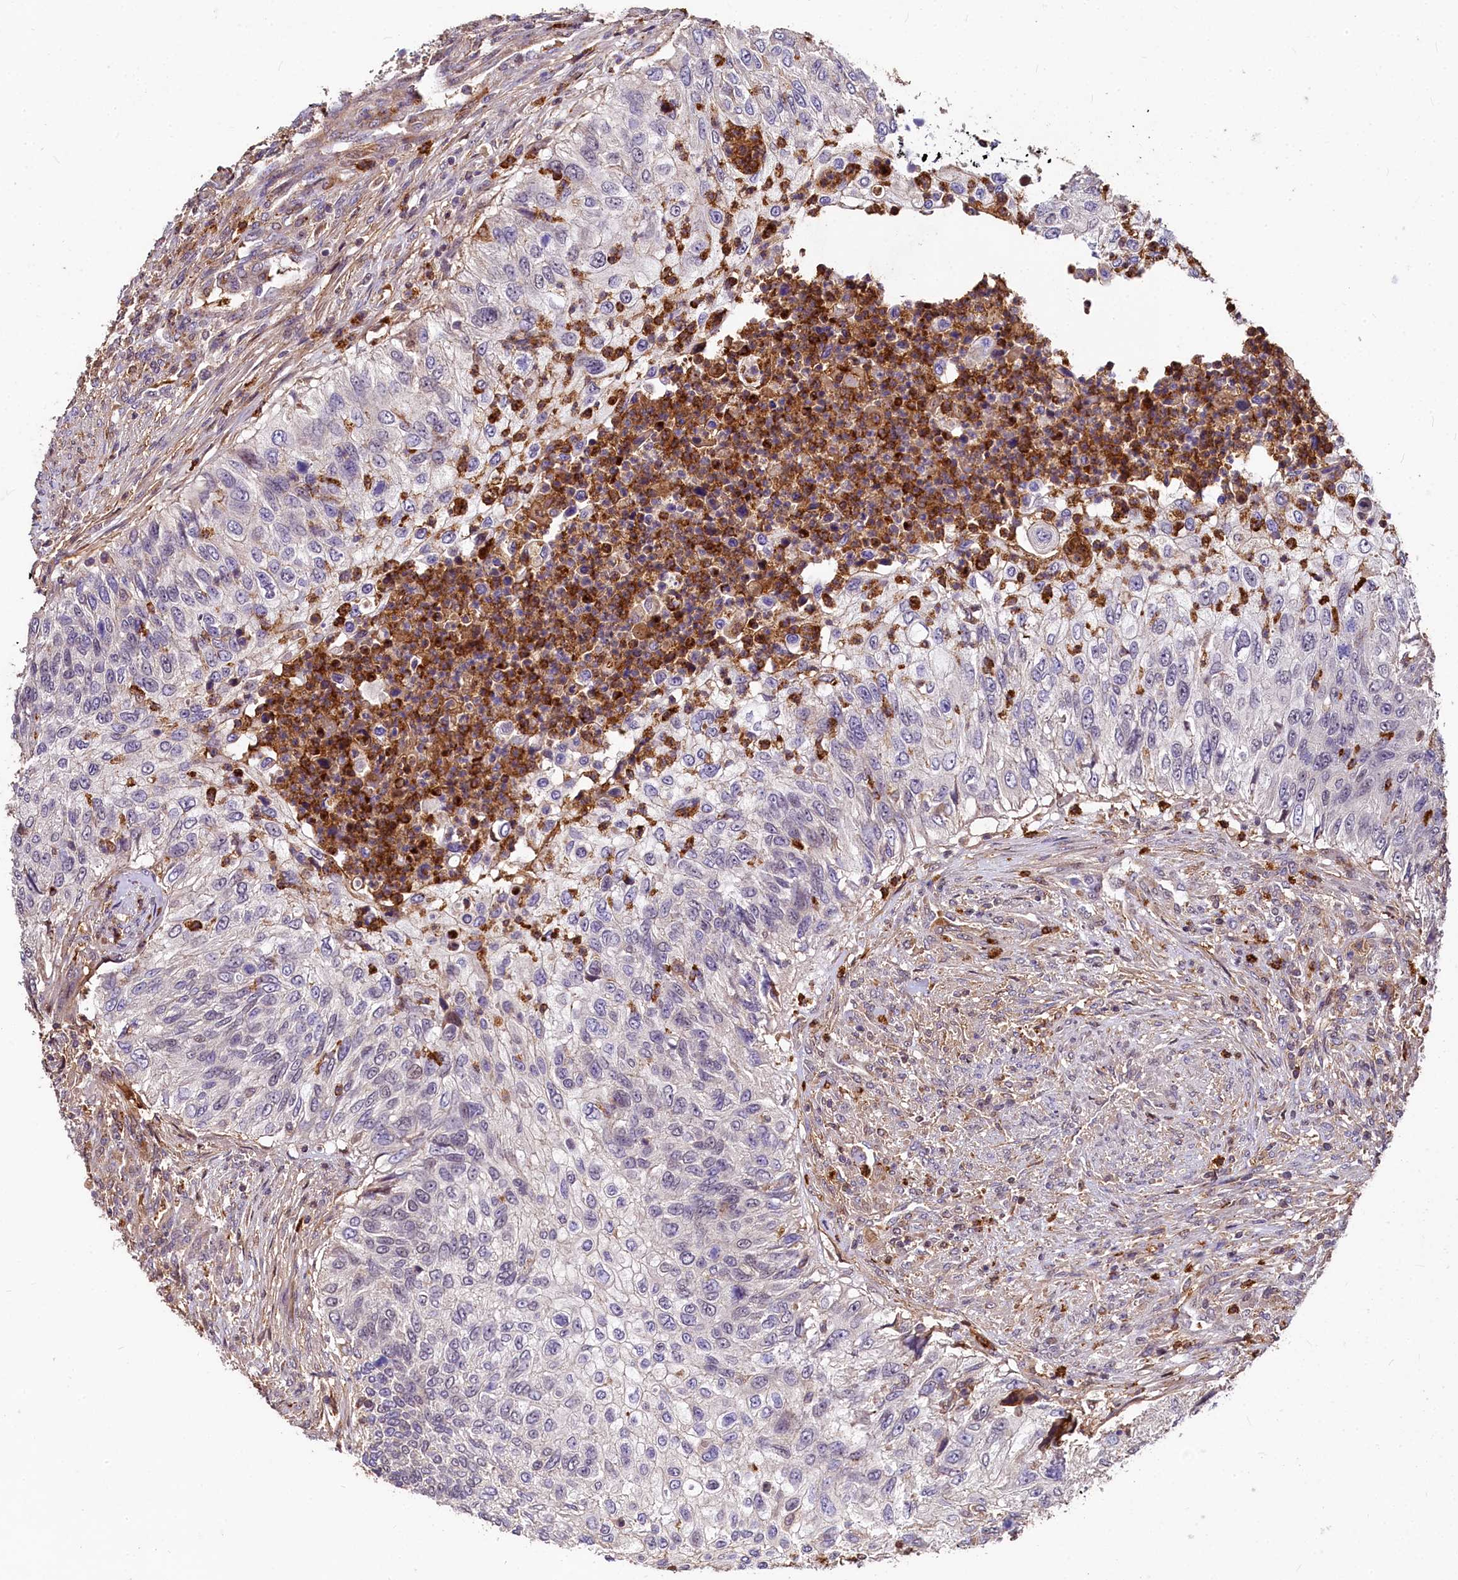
{"staining": {"intensity": "negative", "quantity": "none", "location": "none"}, "tissue": "urothelial cancer", "cell_type": "Tumor cells", "image_type": "cancer", "snomed": [{"axis": "morphology", "description": "Urothelial carcinoma, High grade"}, {"axis": "topography", "description": "Urinary bladder"}], "caption": "High-grade urothelial carcinoma stained for a protein using immunohistochemistry (IHC) shows no expression tumor cells.", "gene": "ATG101", "patient": {"sex": "female", "age": 60}}